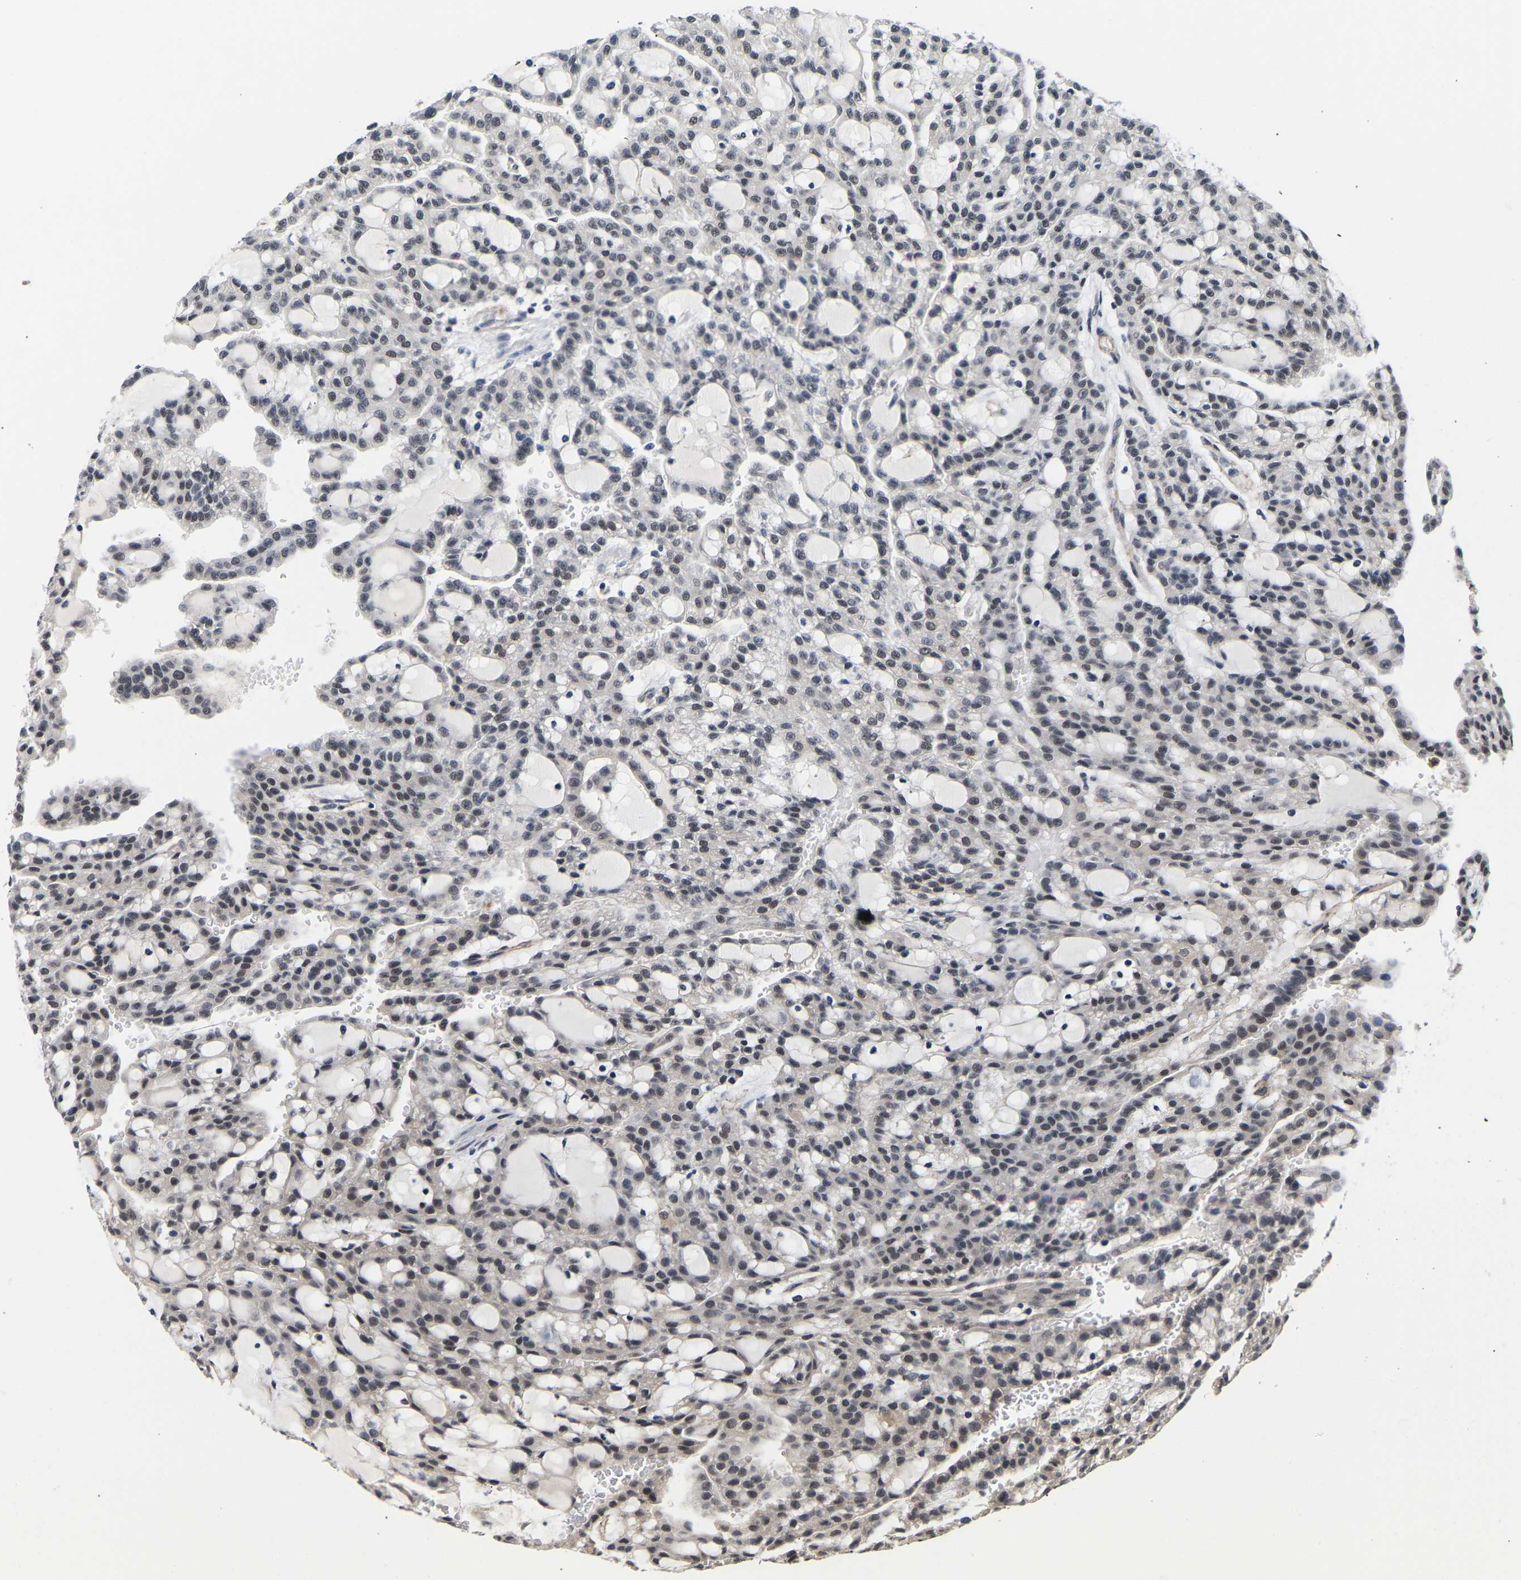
{"staining": {"intensity": "weak", "quantity": "<25%", "location": "cytoplasmic/membranous,nuclear"}, "tissue": "renal cancer", "cell_type": "Tumor cells", "image_type": "cancer", "snomed": [{"axis": "morphology", "description": "Adenocarcinoma, NOS"}, {"axis": "topography", "description": "Kidney"}], "caption": "Tumor cells show no significant protein expression in renal adenocarcinoma. The staining is performed using DAB brown chromogen with nuclei counter-stained in using hematoxylin.", "gene": "METTL16", "patient": {"sex": "male", "age": 63}}